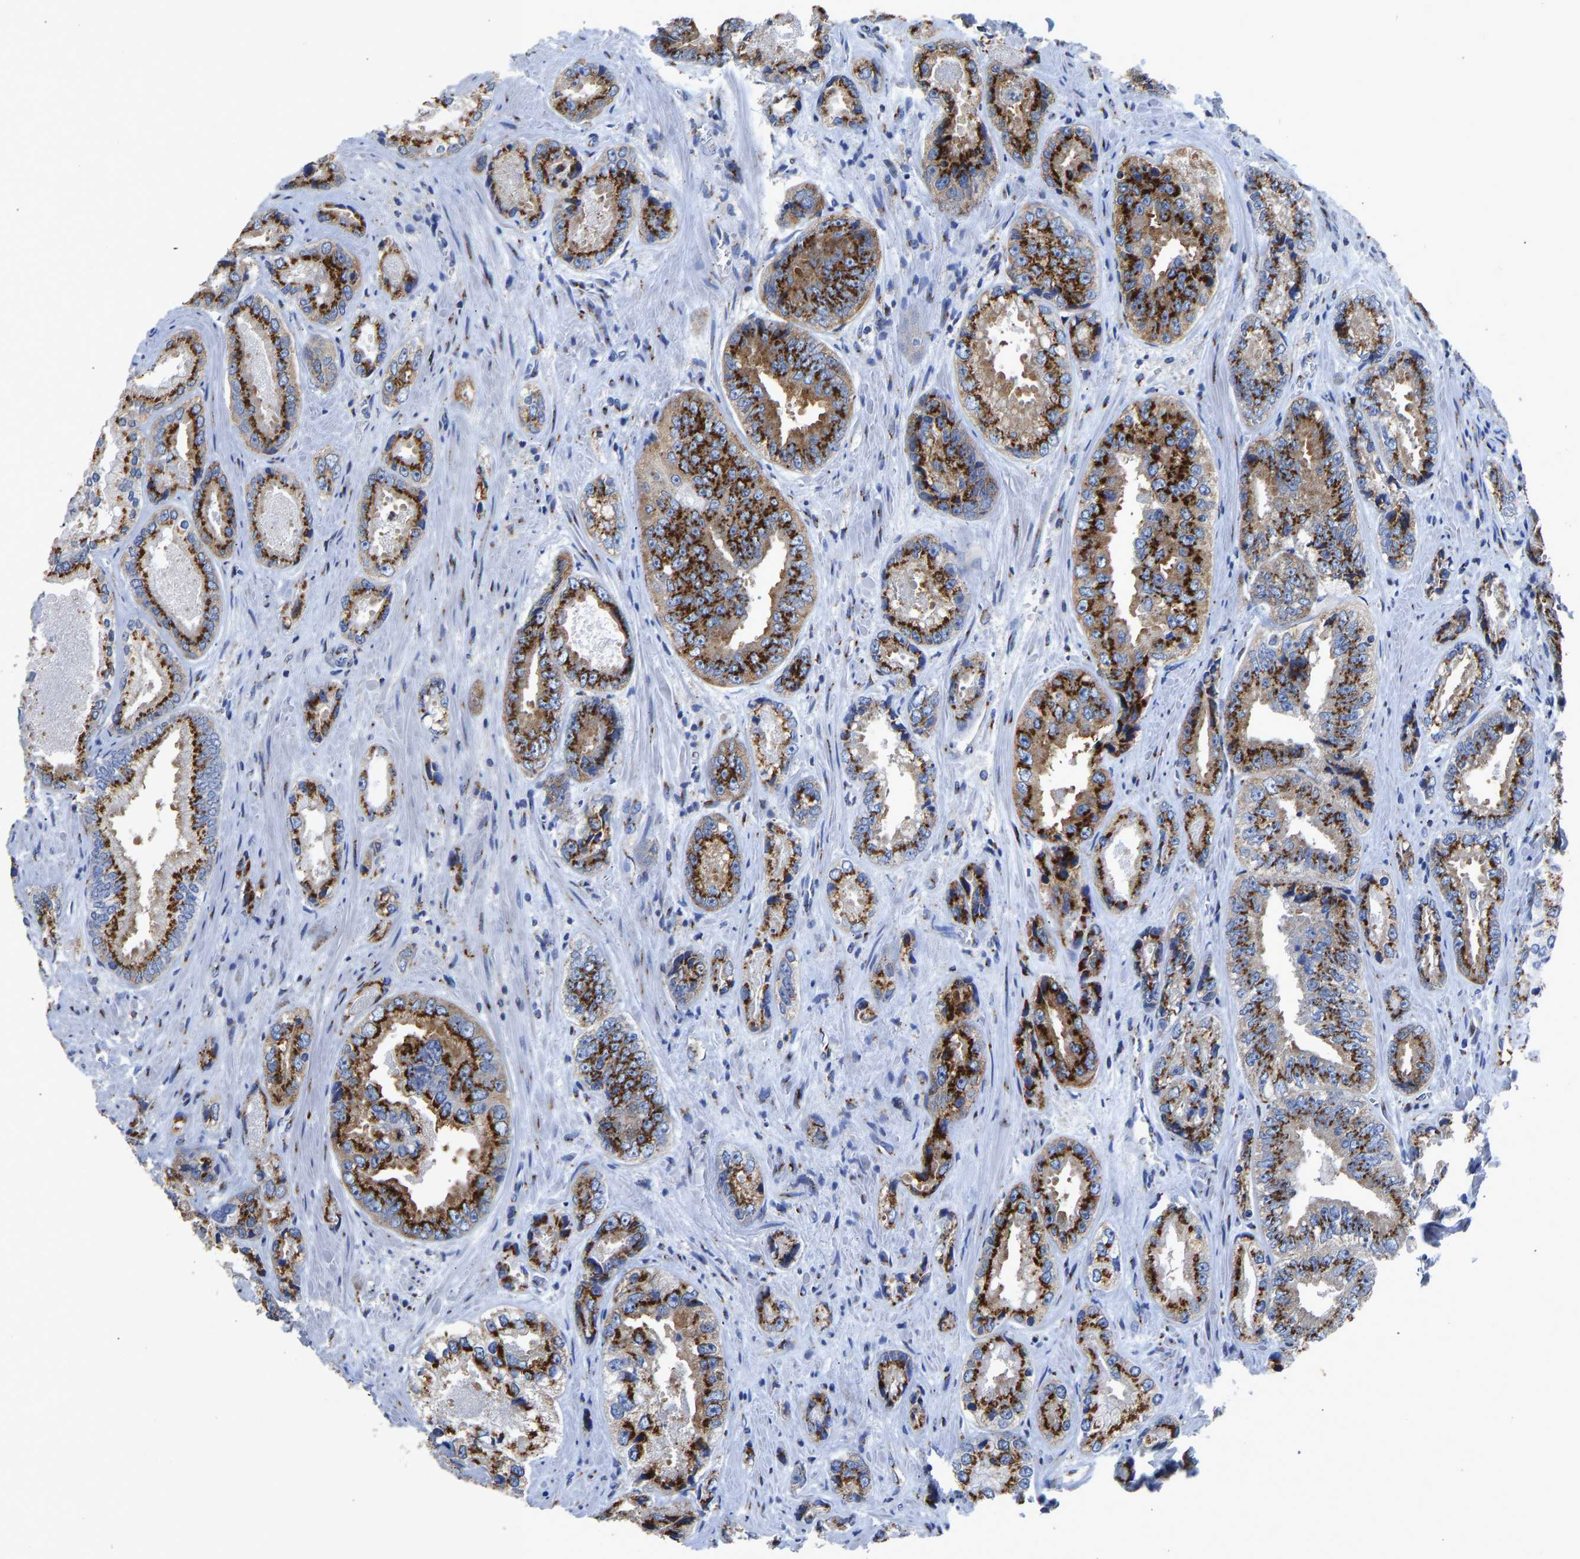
{"staining": {"intensity": "strong", "quantity": ">75%", "location": "cytoplasmic/membranous"}, "tissue": "prostate cancer", "cell_type": "Tumor cells", "image_type": "cancer", "snomed": [{"axis": "morphology", "description": "Adenocarcinoma, High grade"}, {"axis": "topography", "description": "Prostate"}], "caption": "A histopathology image showing strong cytoplasmic/membranous staining in approximately >75% of tumor cells in prostate cancer, as visualized by brown immunohistochemical staining.", "gene": "TMEM87A", "patient": {"sex": "male", "age": 61}}